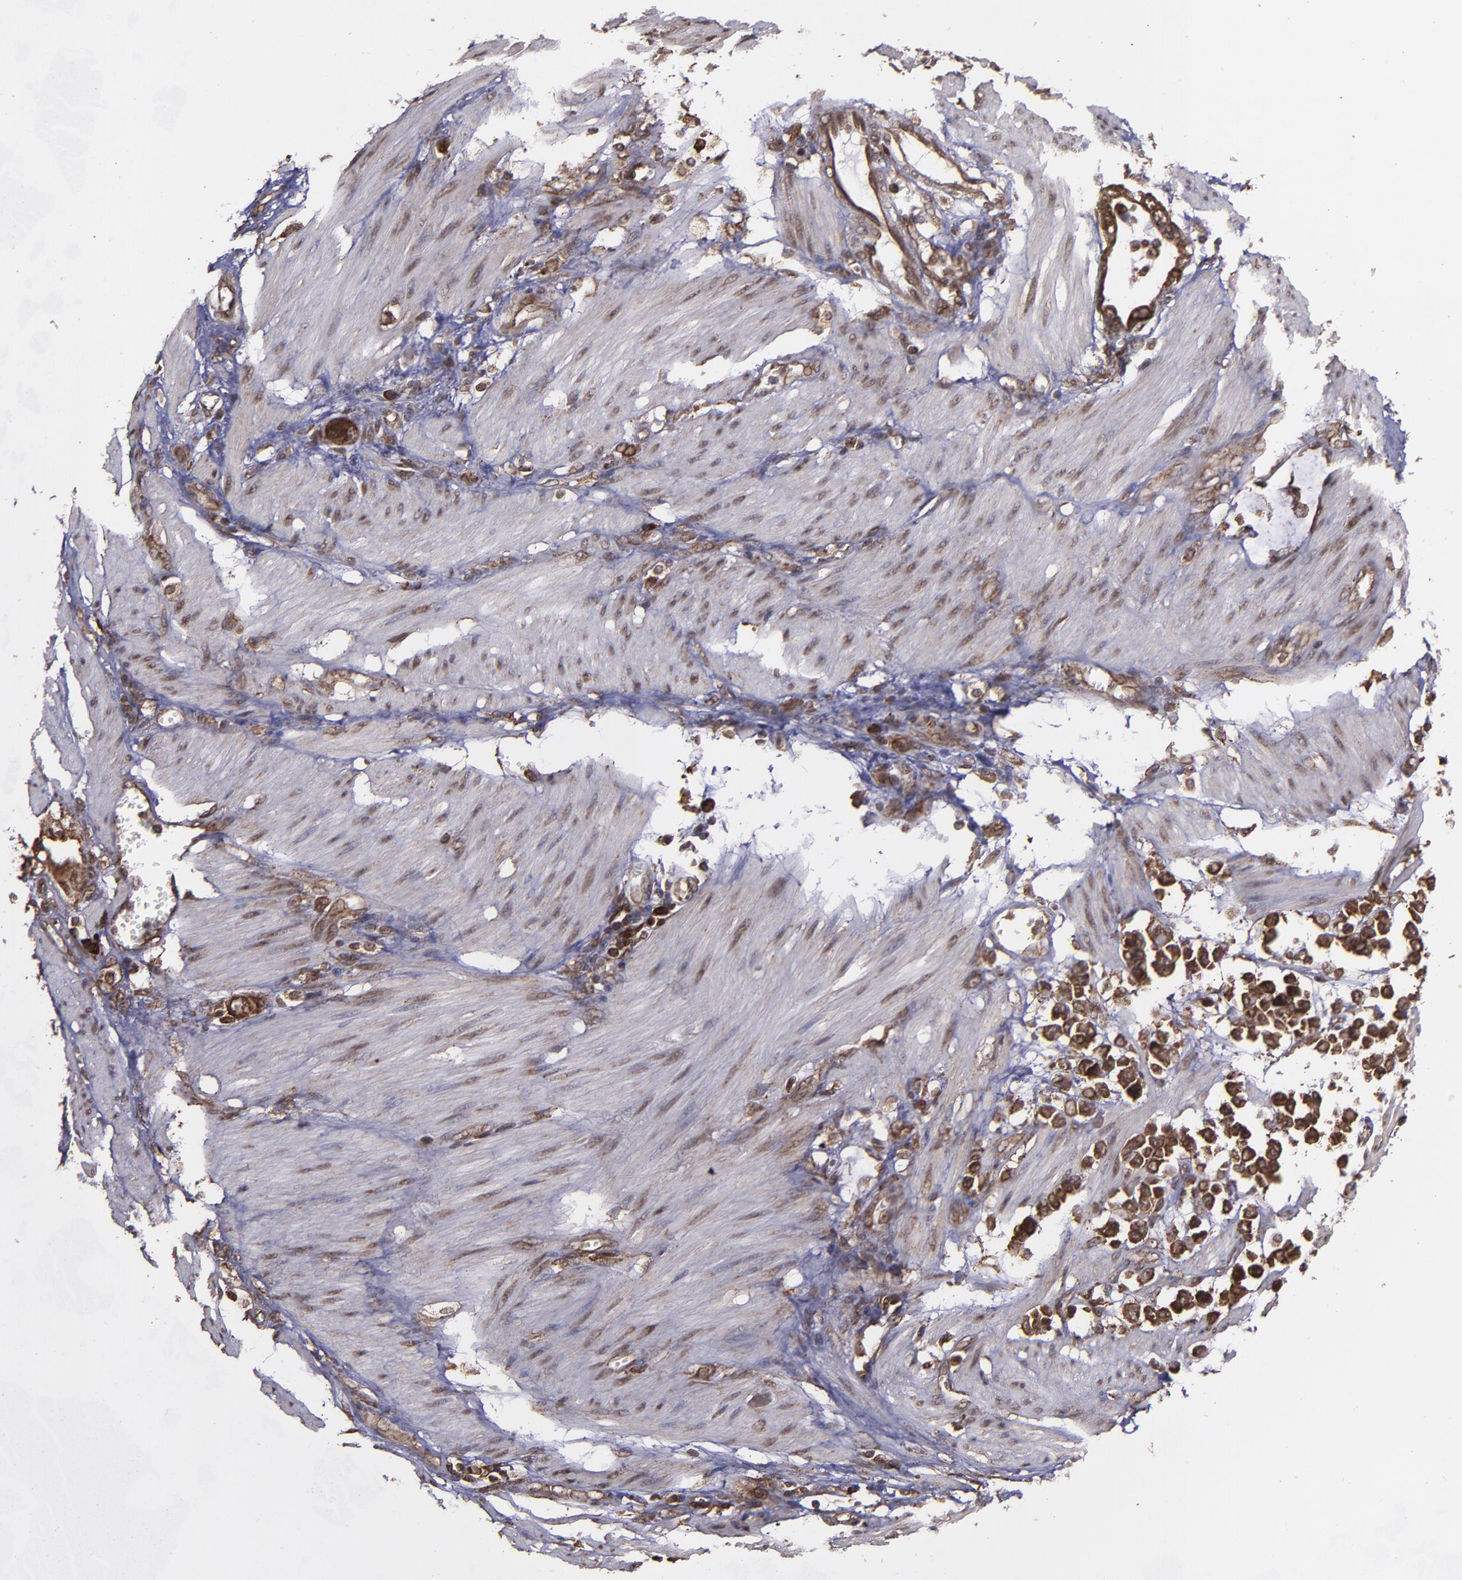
{"staining": {"intensity": "strong", "quantity": ">75%", "location": "cytoplasmic/membranous,nuclear"}, "tissue": "stomach cancer", "cell_type": "Tumor cells", "image_type": "cancer", "snomed": [{"axis": "morphology", "description": "Adenocarcinoma, NOS"}, {"axis": "topography", "description": "Stomach"}], "caption": "A high amount of strong cytoplasmic/membranous and nuclear expression is identified in about >75% of tumor cells in stomach cancer tissue. (Brightfield microscopy of DAB IHC at high magnification).", "gene": "EIF4ENIF1", "patient": {"sex": "male", "age": 78}}